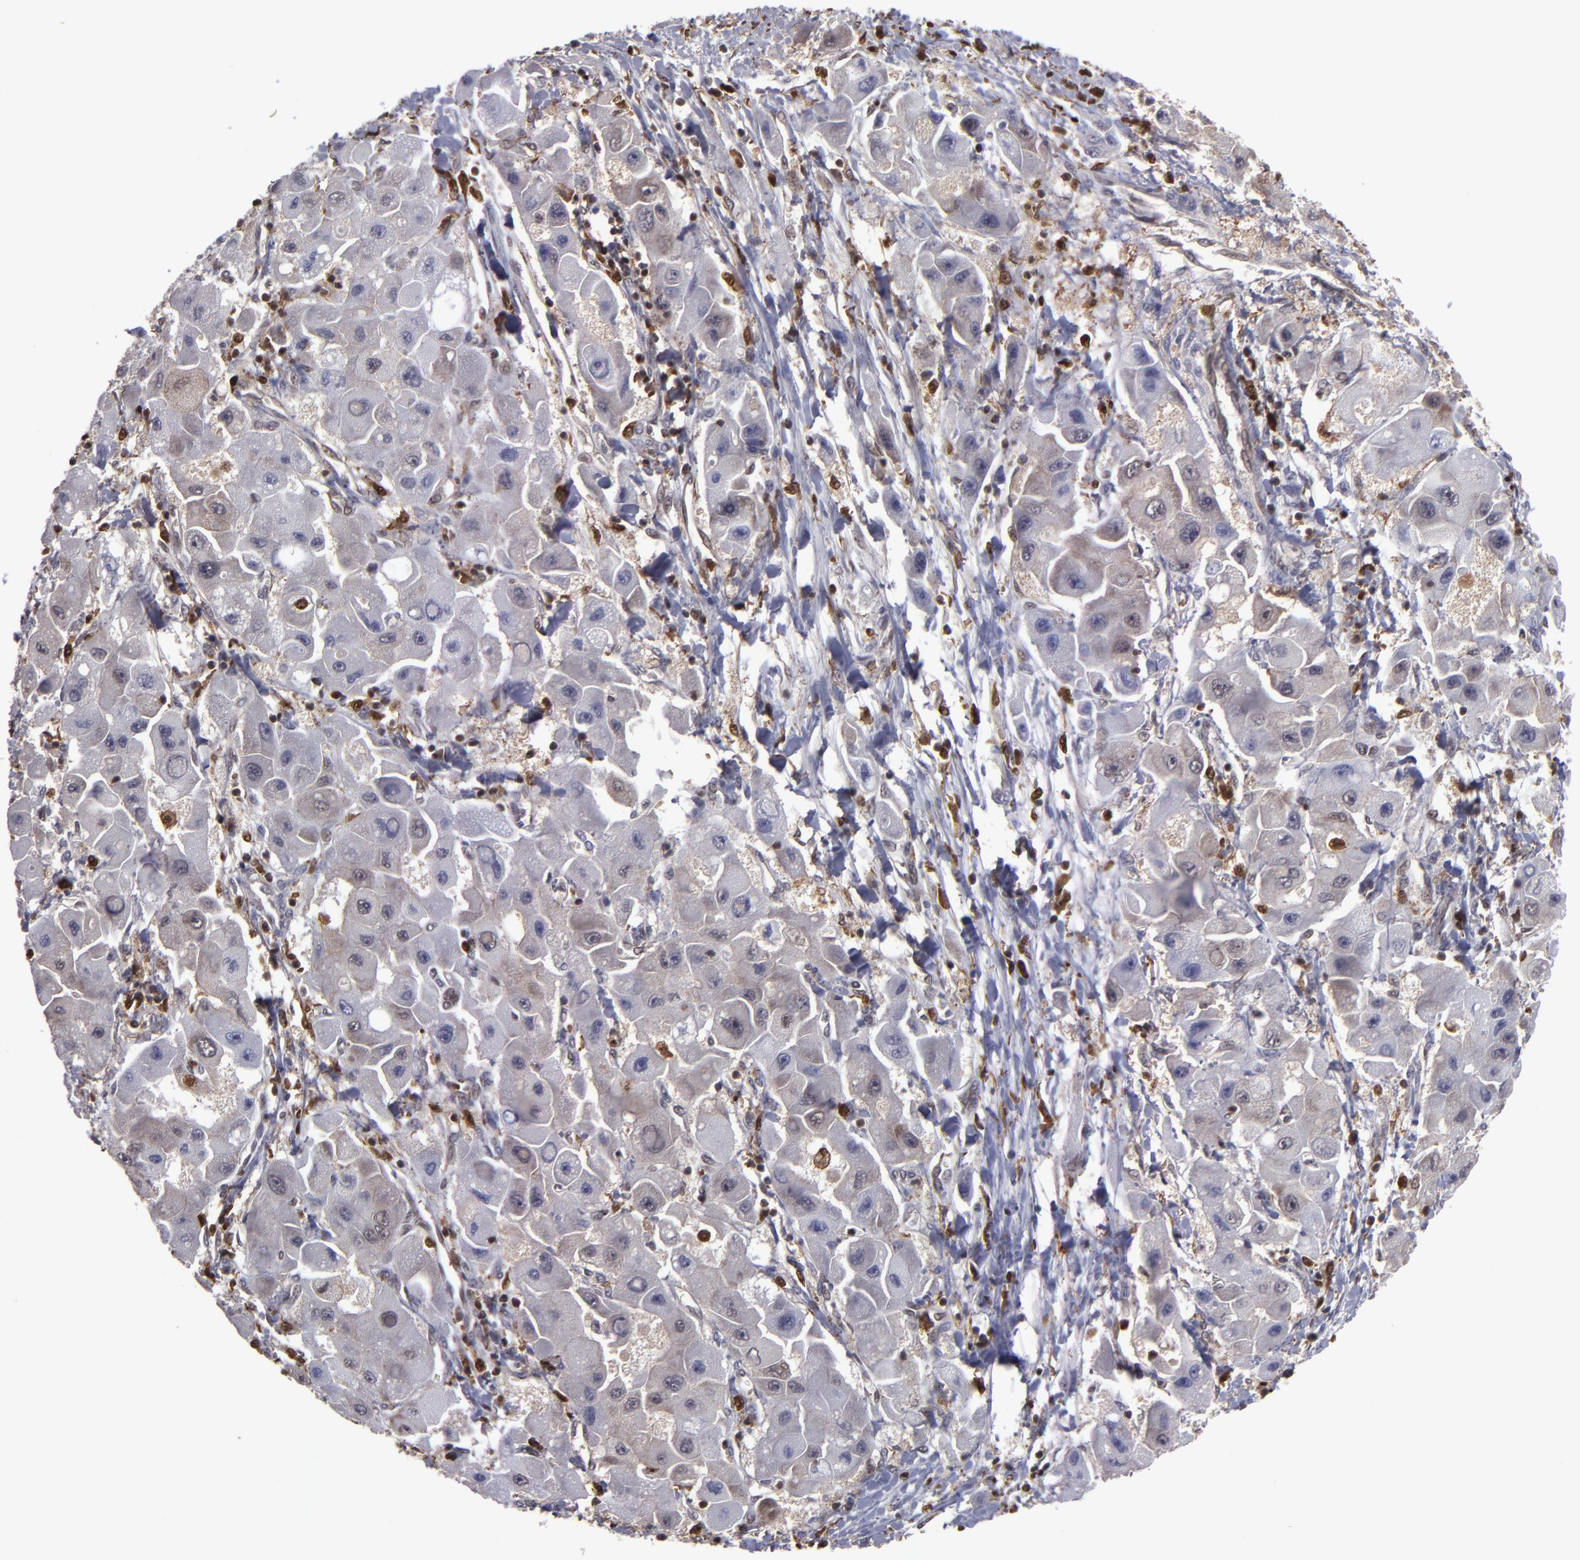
{"staining": {"intensity": "weak", "quantity": "<25%", "location": "cytoplasmic/membranous,nuclear"}, "tissue": "liver cancer", "cell_type": "Tumor cells", "image_type": "cancer", "snomed": [{"axis": "morphology", "description": "Carcinoma, Hepatocellular, NOS"}, {"axis": "topography", "description": "Liver"}], "caption": "Tumor cells are negative for brown protein staining in hepatocellular carcinoma (liver).", "gene": "GRB2", "patient": {"sex": "male", "age": 24}}